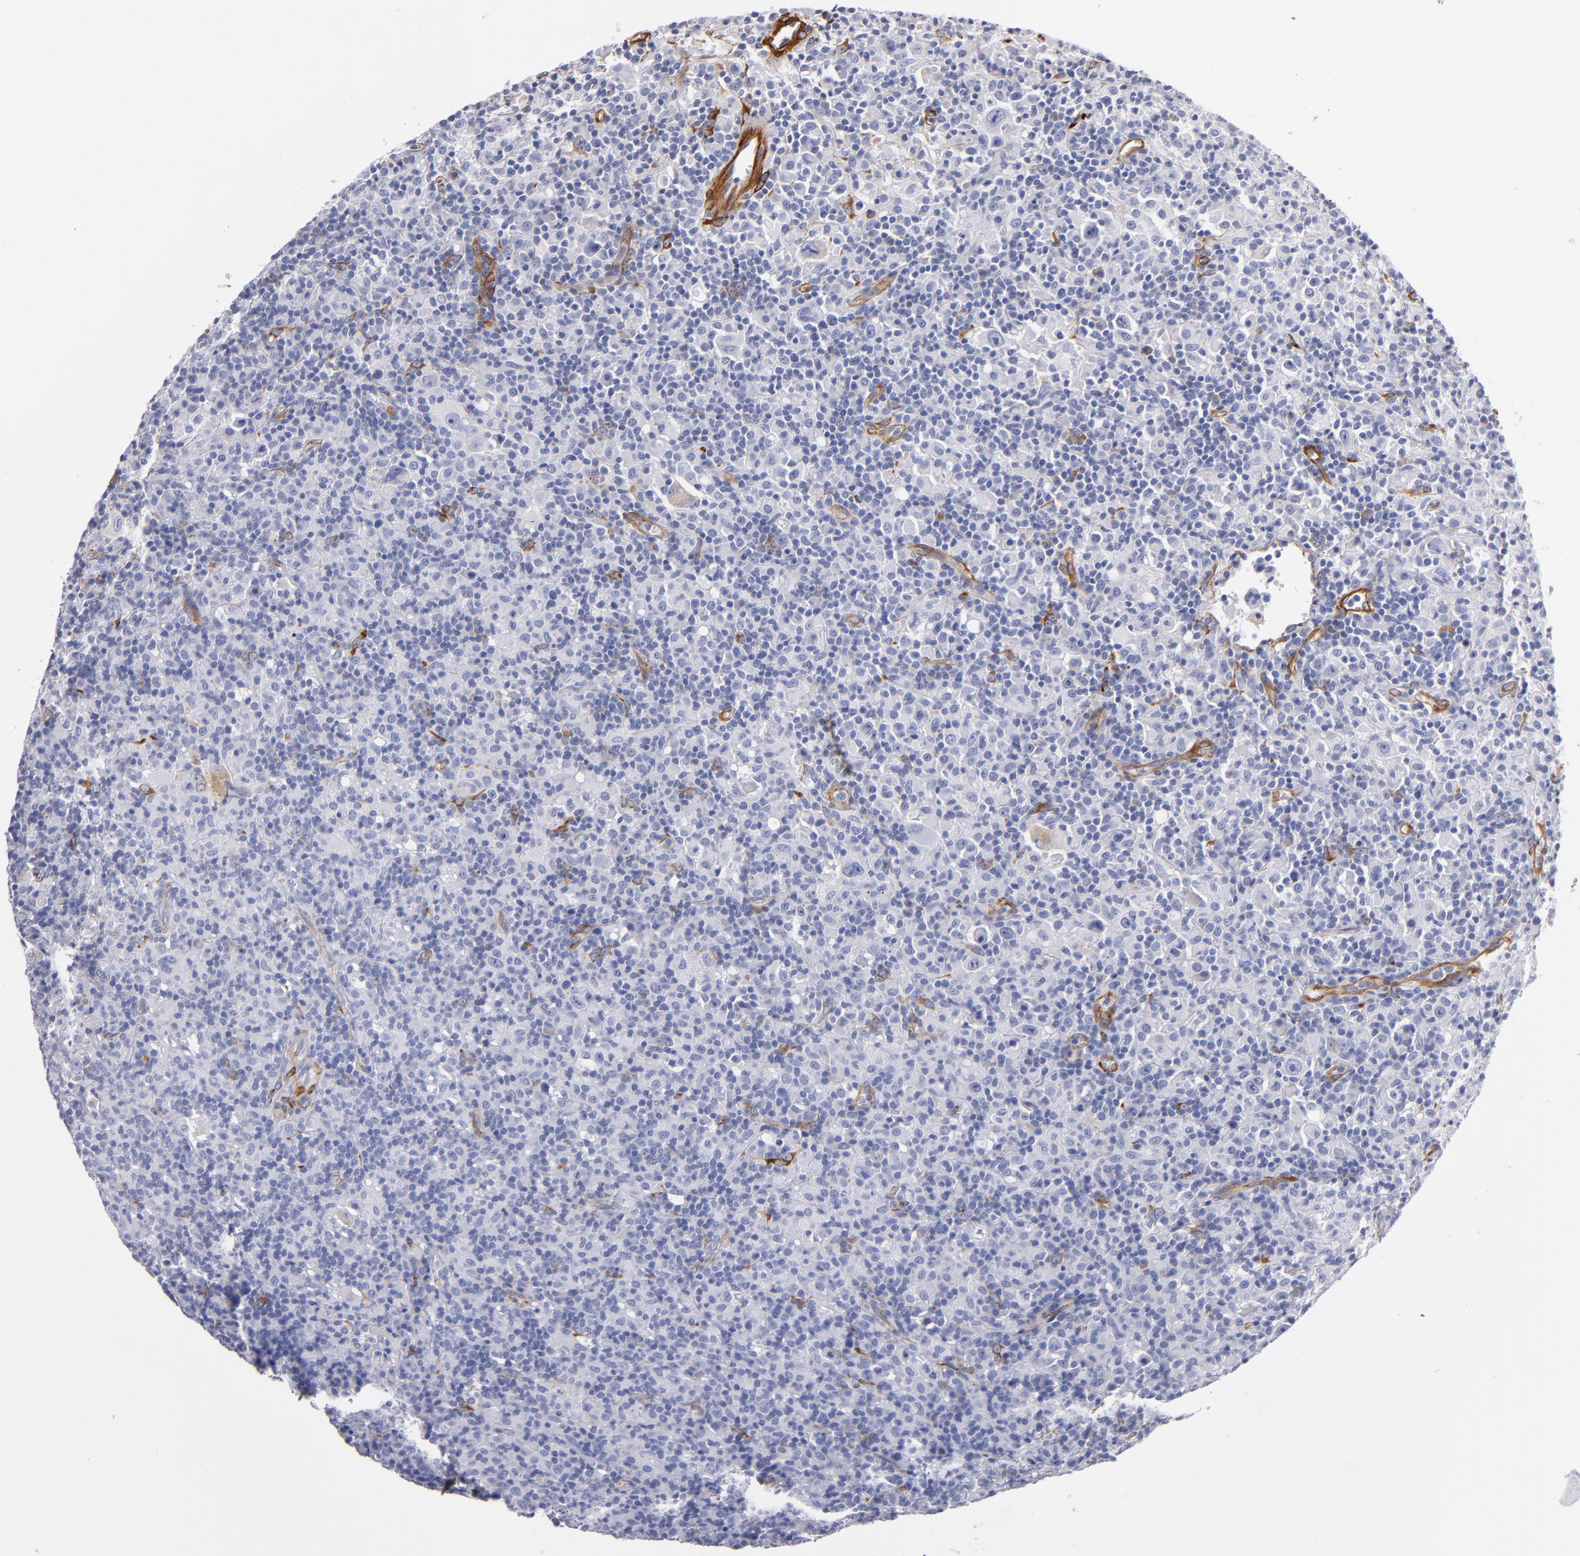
{"staining": {"intensity": "negative", "quantity": "none", "location": "none"}, "tissue": "lymphoma", "cell_type": "Tumor cells", "image_type": "cancer", "snomed": [{"axis": "morphology", "description": "Hodgkin's disease, NOS"}, {"axis": "topography", "description": "Lymph node"}], "caption": "The micrograph demonstrates no staining of tumor cells in lymphoma.", "gene": "LAMC1", "patient": {"sex": "male", "age": 46}}